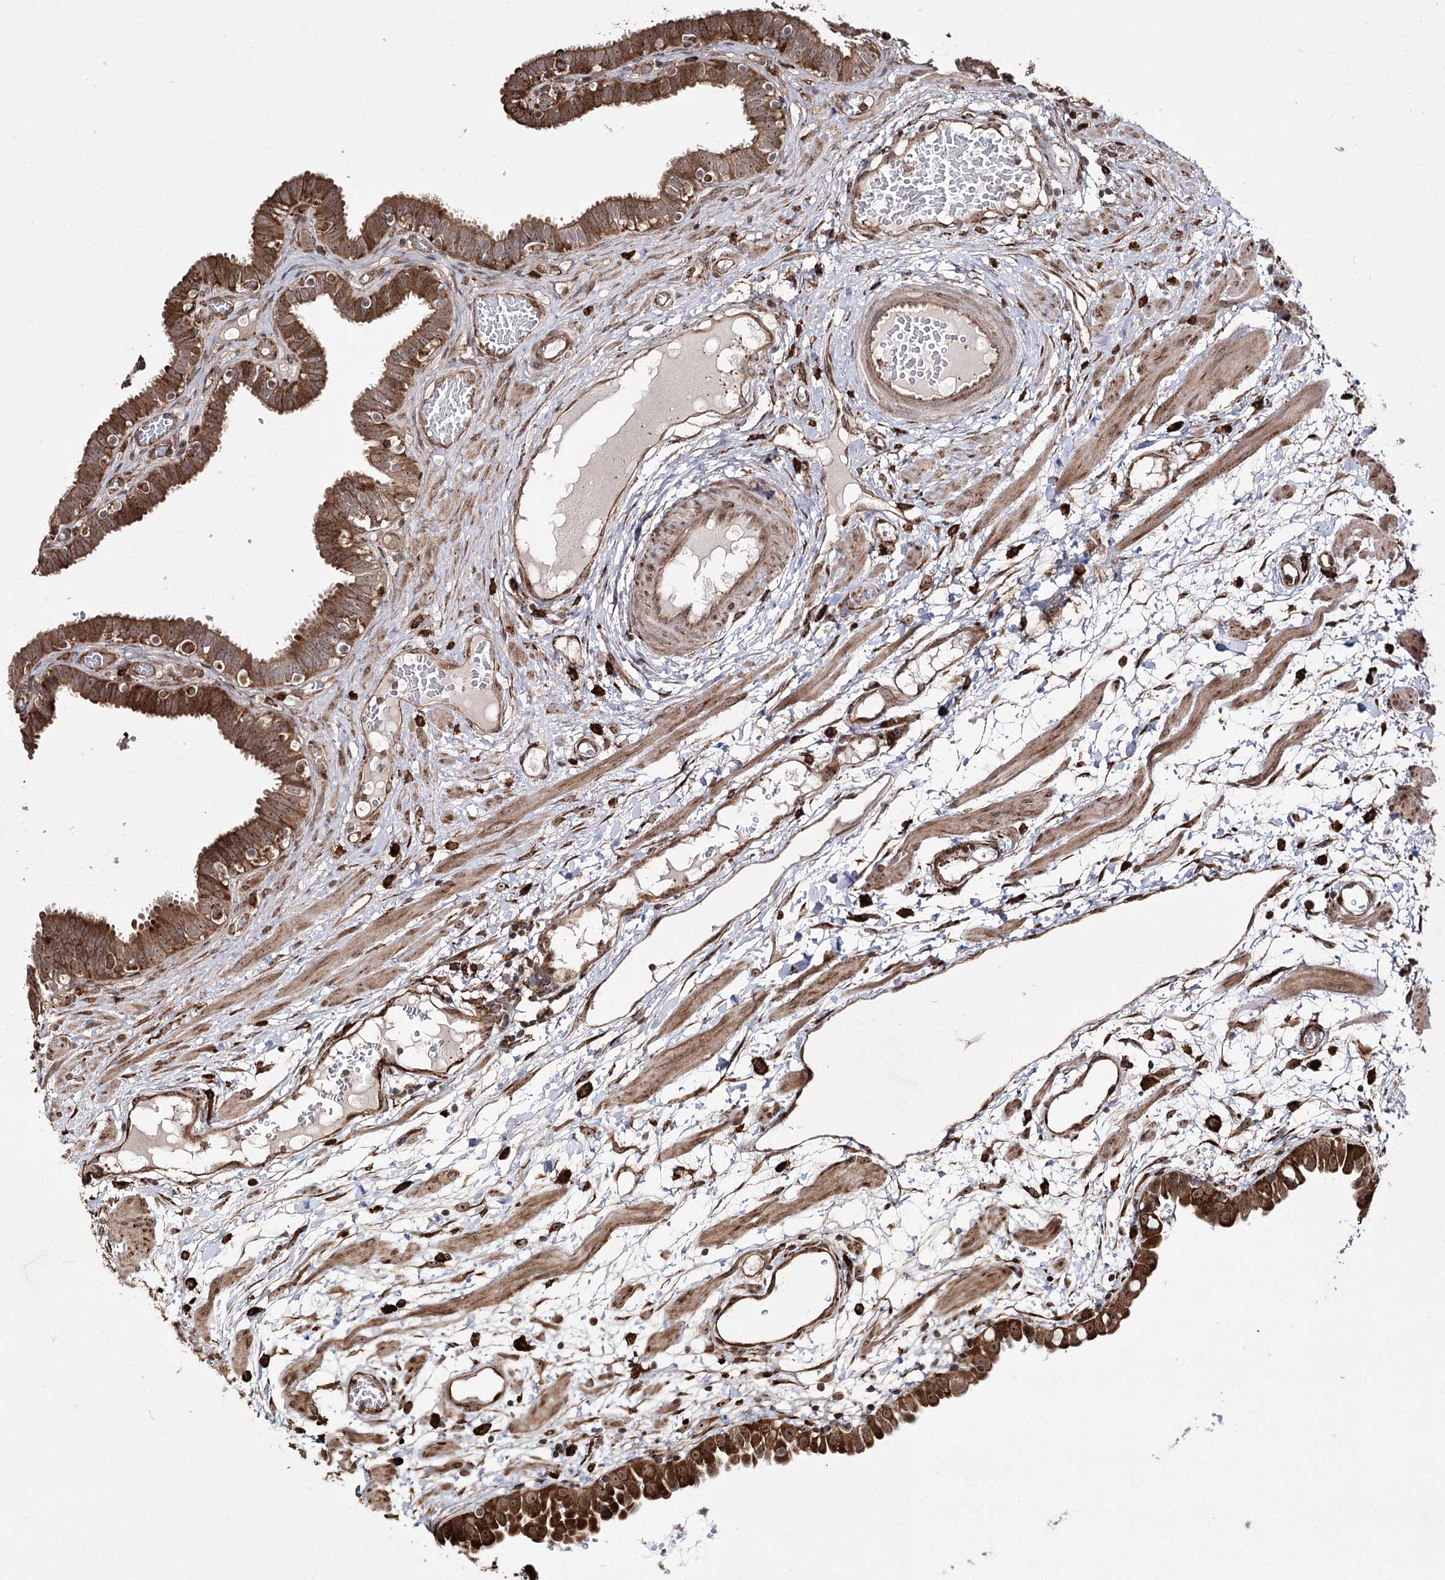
{"staining": {"intensity": "moderate", "quantity": ">75%", "location": "cytoplasmic/membranous"}, "tissue": "fallopian tube", "cell_type": "Glandular cells", "image_type": "normal", "snomed": [{"axis": "morphology", "description": "Normal tissue, NOS"}, {"axis": "topography", "description": "Fallopian tube"}, {"axis": "topography", "description": "Placenta"}], "caption": "An immunohistochemistry photomicrograph of normal tissue is shown. Protein staining in brown shows moderate cytoplasmic/membranous positivity in fallopian tube within glandular cells. (Stains: DAB (3,3'-diaminobenzidine) in brown, nuclei in blue, Microscopy: brightfield microscopy at high magnification).", "gene": "FANCL", "patient": {"sex": "female", "age": 32}}